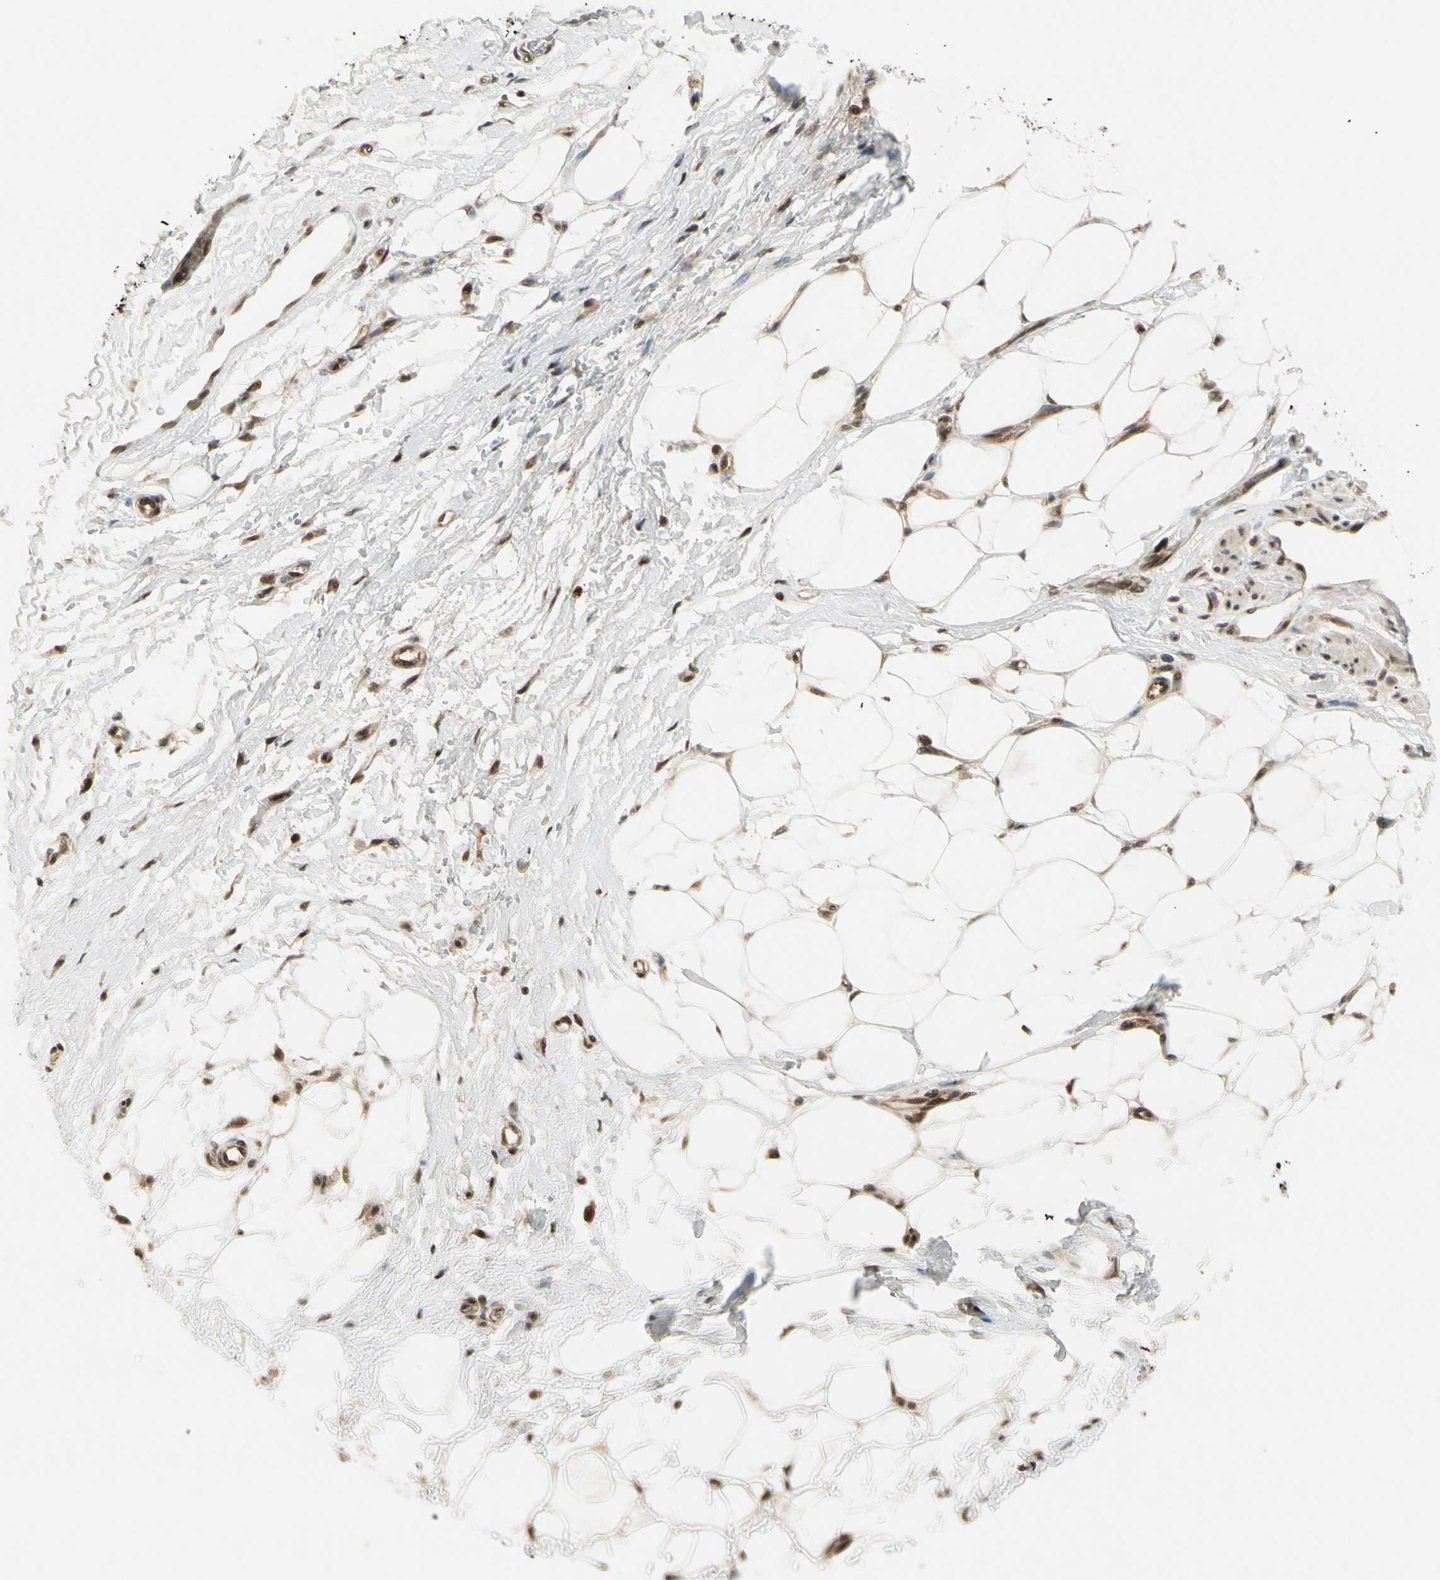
{"staining": {"intensity": "moderate", "quantity": ">75%", "location": "cytoplasmic/membranous,nuclear"}, "tissue": "adipose tissue", "cell_type": "Adipocytes", "image_type": "normal", "snomed": [{"axis": "morphology", "description": "Normal tissue, NOS"}, {"axis": "morphology", "description": "Urothelial carcinoma, High grade"}, {"axis": "topography", "description": "Vascular tissue"}, {"axis": "topography", "description": "Urinary bladder"}], "caption": "Approximately >75% of adipocytes in benign adipose tissue demonstrate moderate cytoplasmic/membranous,nuclear protein positivity as visualized by brown immunohistochemical staining.", "gene": "CDK11A", "patient": {"sex": "female", "age": 56}}